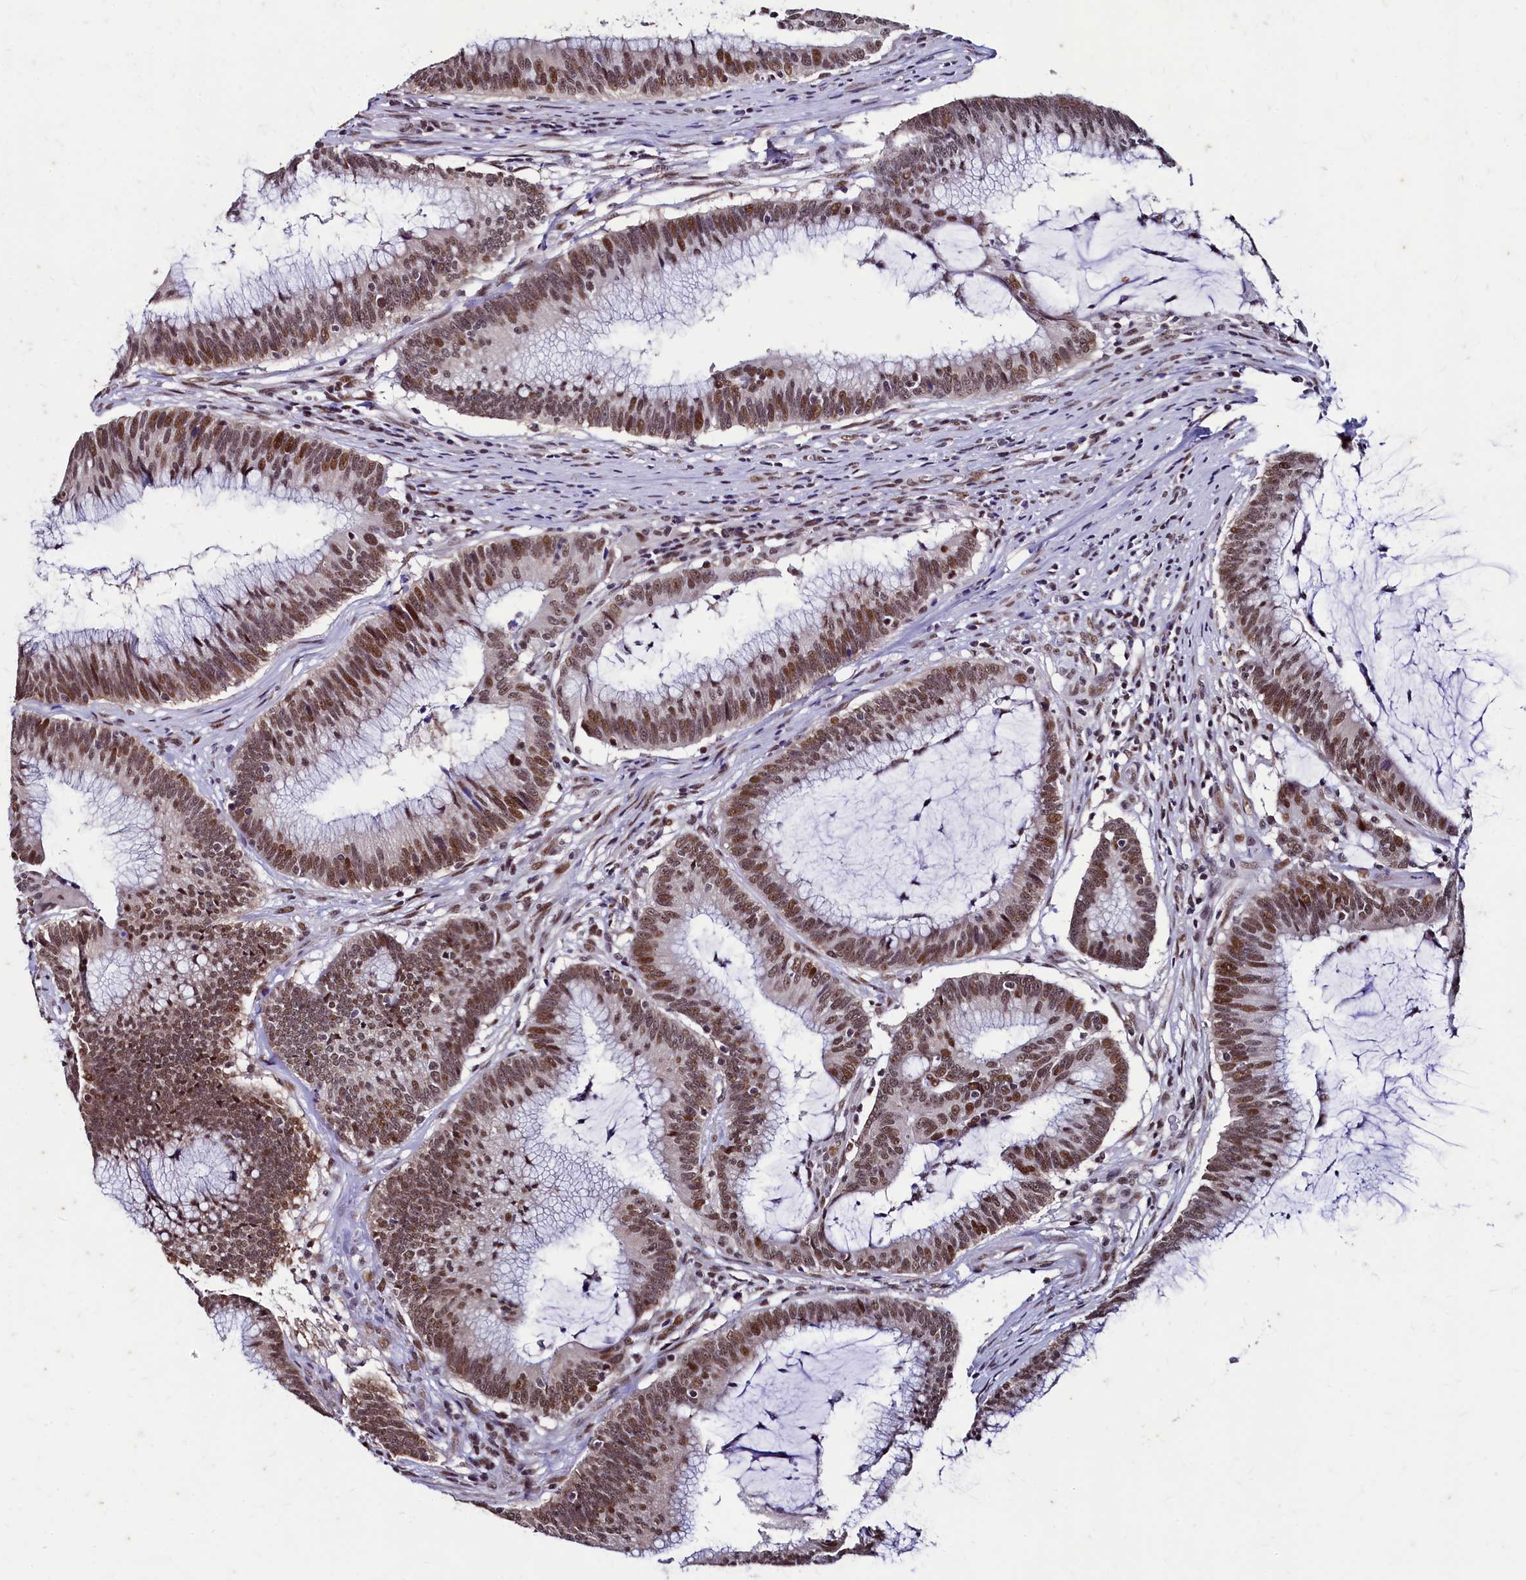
{"staining": {"intensity": "moderate", "quantity": ">75%", "location": "nuclear"}, "tissue": "colorectal cancer", "cell_type": "Tumor cells", "image_type": "cancer", "snomed": [{"axis": "morphology", "description": "Adenocarcinoma, NOS"}, {"axis": "topography", "description": "Rectum"}], "caption": "Immunohistochemical staining of human adenocarcinoma (colorectal) displays medium levels of moderate nuclear protein expression in about >75% of tumor cells.", "gene": "CPSF7", "patient": {"sex": "female", "age": 77}}